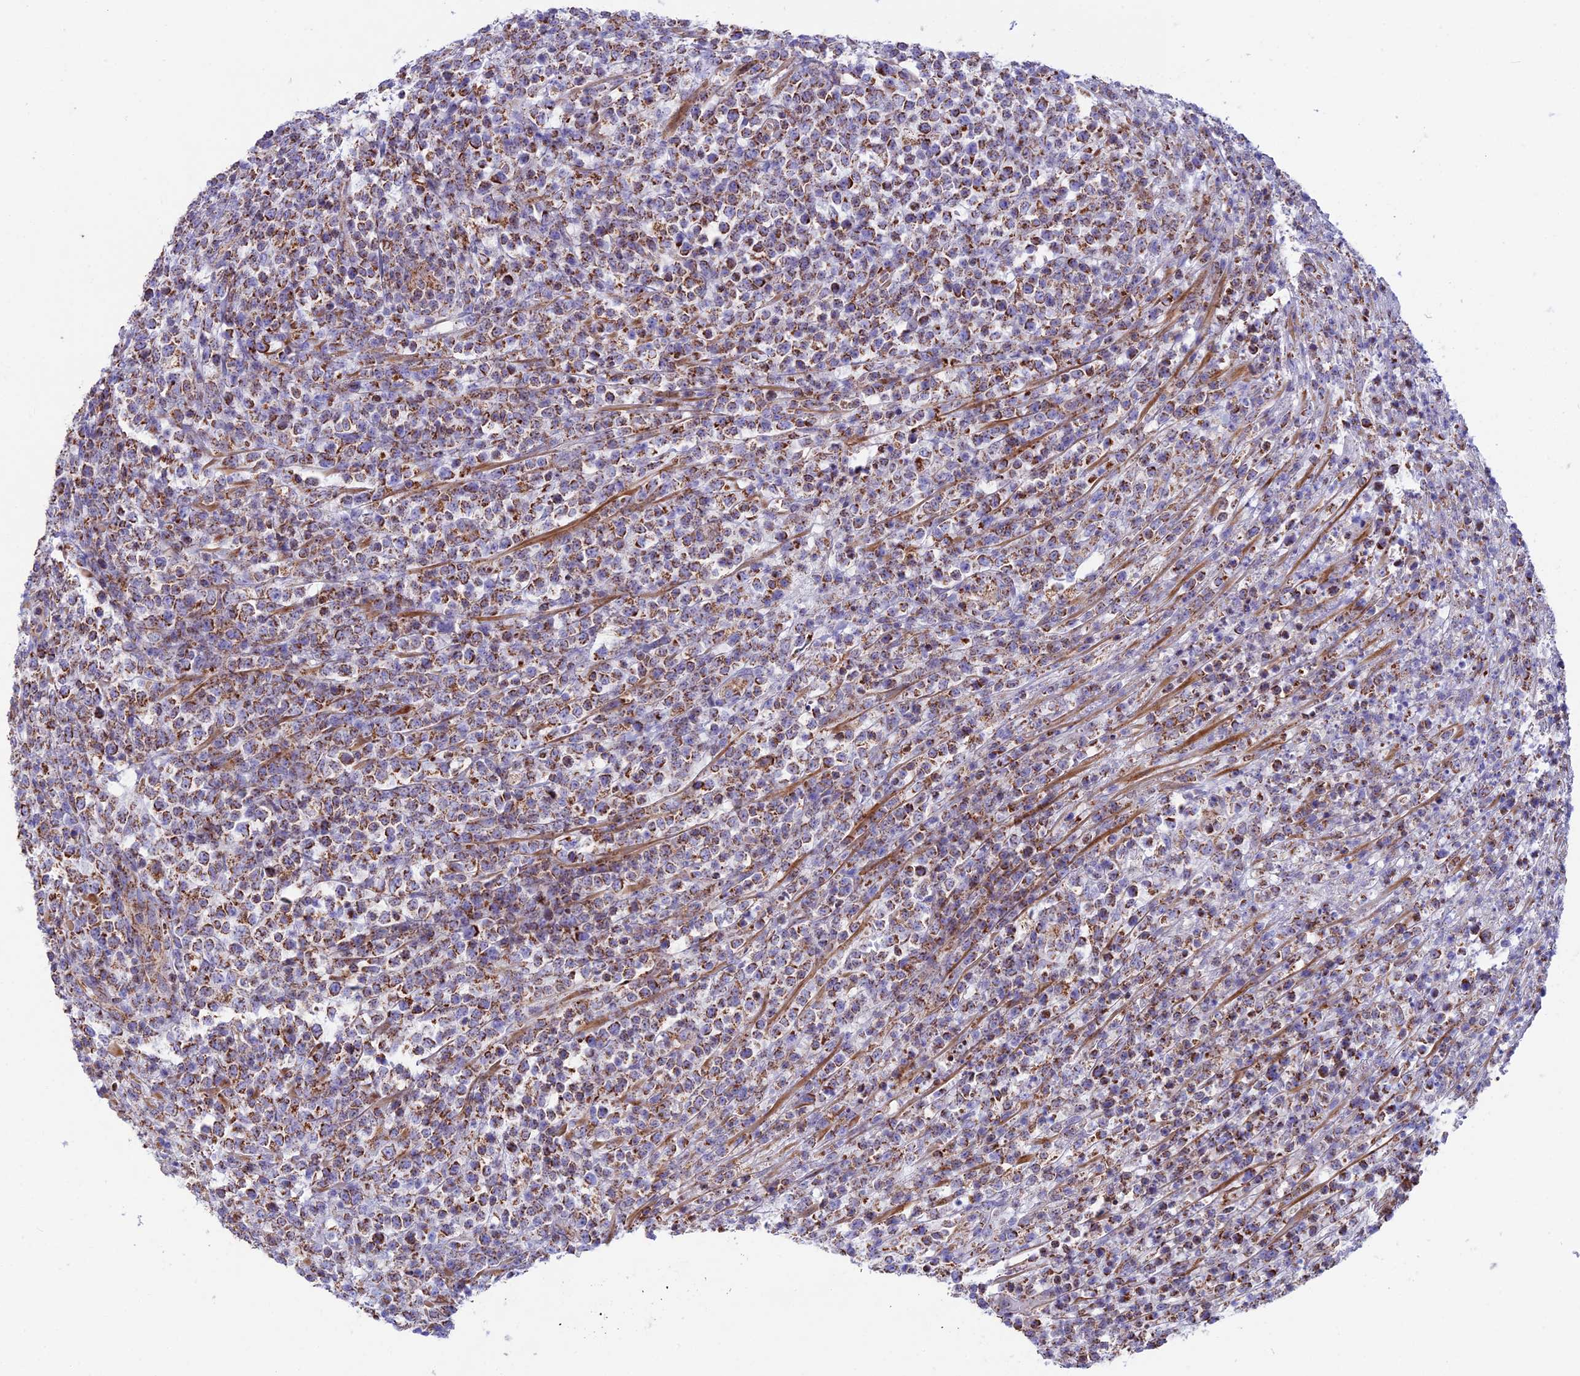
{"staining": {"intensity": "moderate", "quantity": "25%-75%", "location": "cytoplasmic/membranous"}, "tissue": "lymphoma", "cell_type": "Tumor cells", "image_type": "cancer", "snomed": [{"axis": "morphology", "description": "Malignant lymphoma, non-Hodgkin's type, High grade"}, {"axis": "topography", "description": "Colon"}], "caption": "Brown immunohistochemical staining in high-grade malignant lymphoma, non-Hodgkin's type demonstrates moderate cytoplasmic/membranous expression in about 25%-75% of tumor cells.", "gene": "CS", "patient": {"sex": "female", "age": 53}}